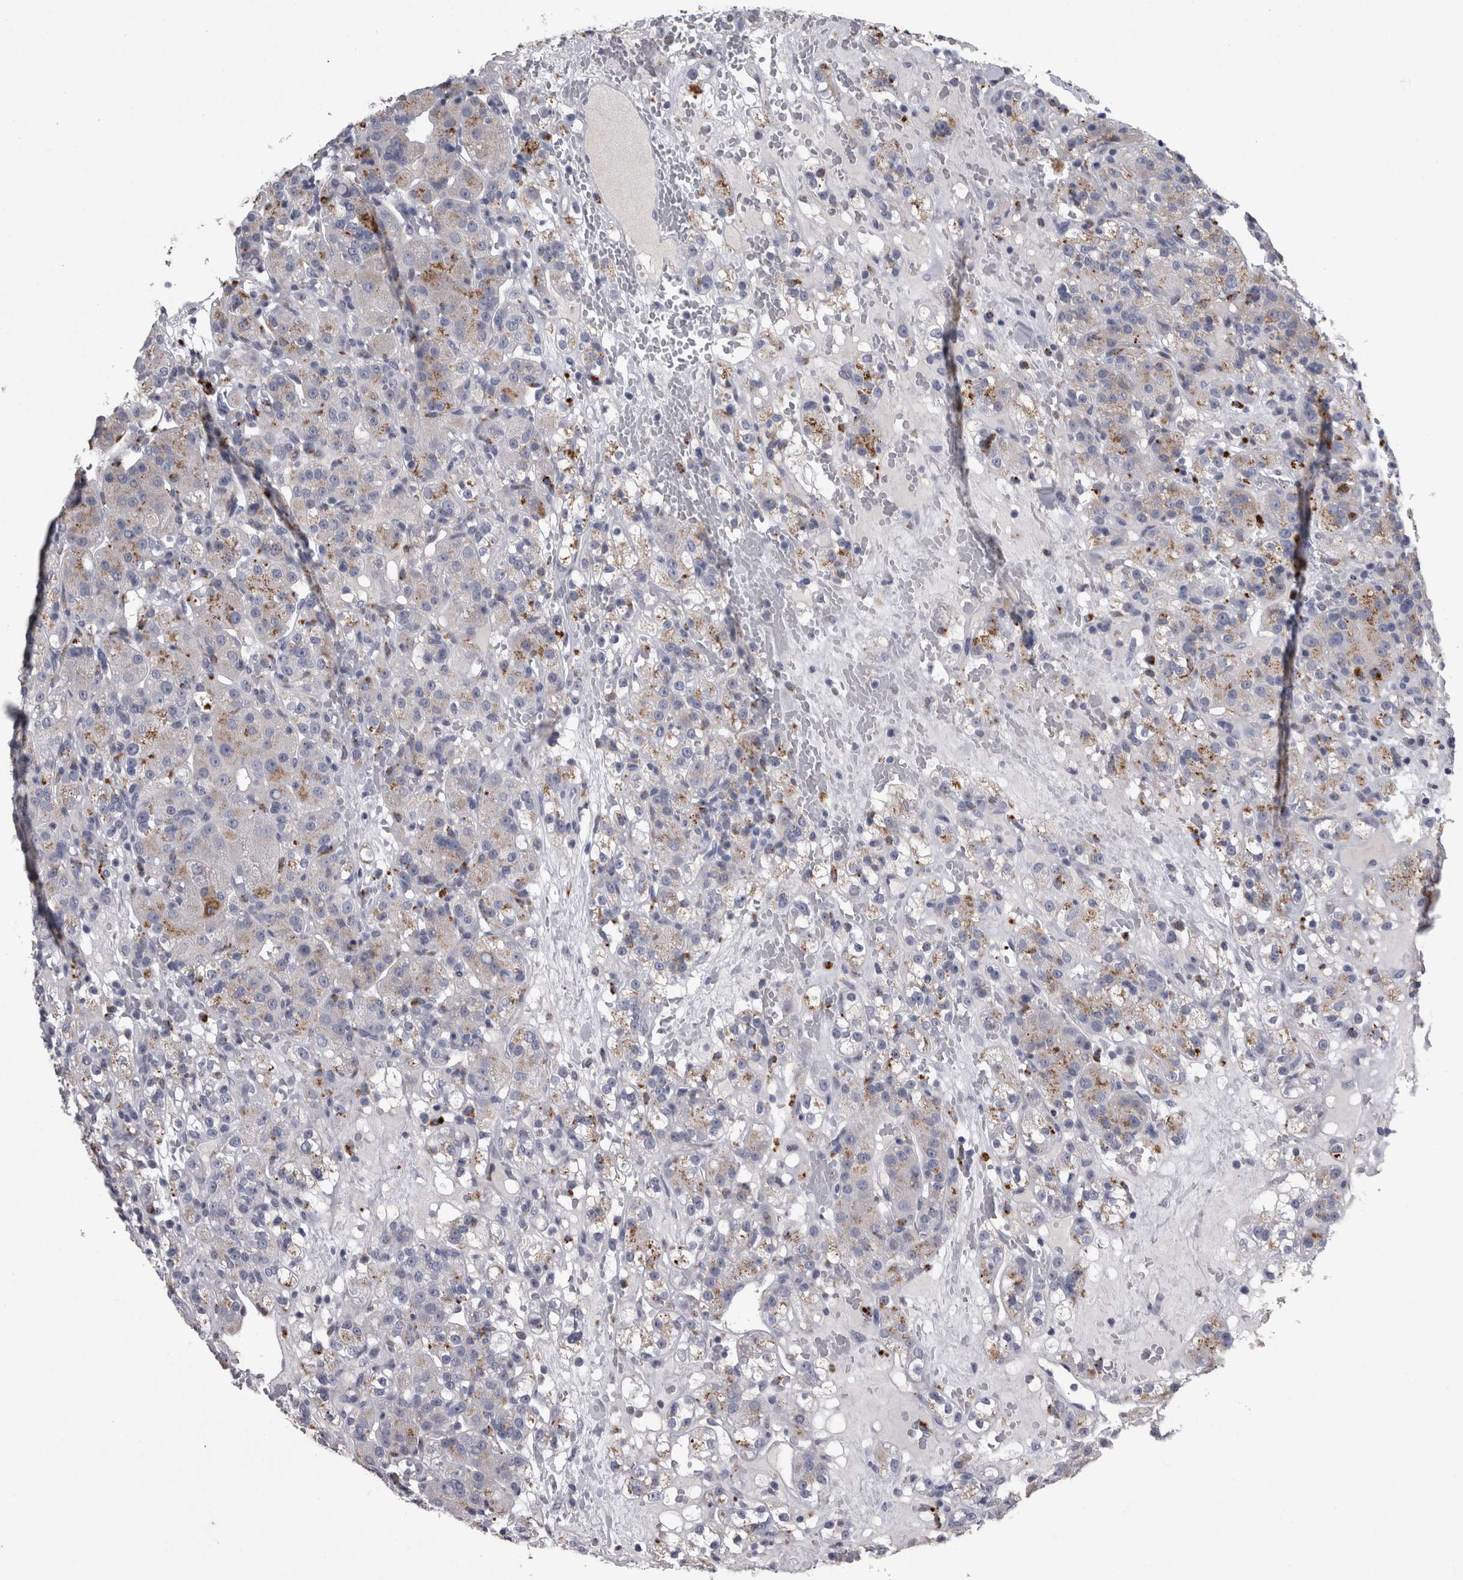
{"staining": {"intensity": "weak", "quantity": "25%-75%", "location": "cytoplasmic/membranous"}, "tissue": "renal cancer", "cell_type": "Tumor cells", "image_type": "cancer", "snomed": [{"axis": "morphology", "description": "Normal tissue, NOS"}, {"axis": "morphology", "description": "Adenocarcinoma, NOS"}, {"axis": "topography", "description": "Kidney"}], "caption": "A brown stain shows weak cytoplasmic/membranous expression of a protein in adenocarcinoma (renal) tumor cells.", "gene": "DPP7", "patient": {"sex": "male", "age": 61}}